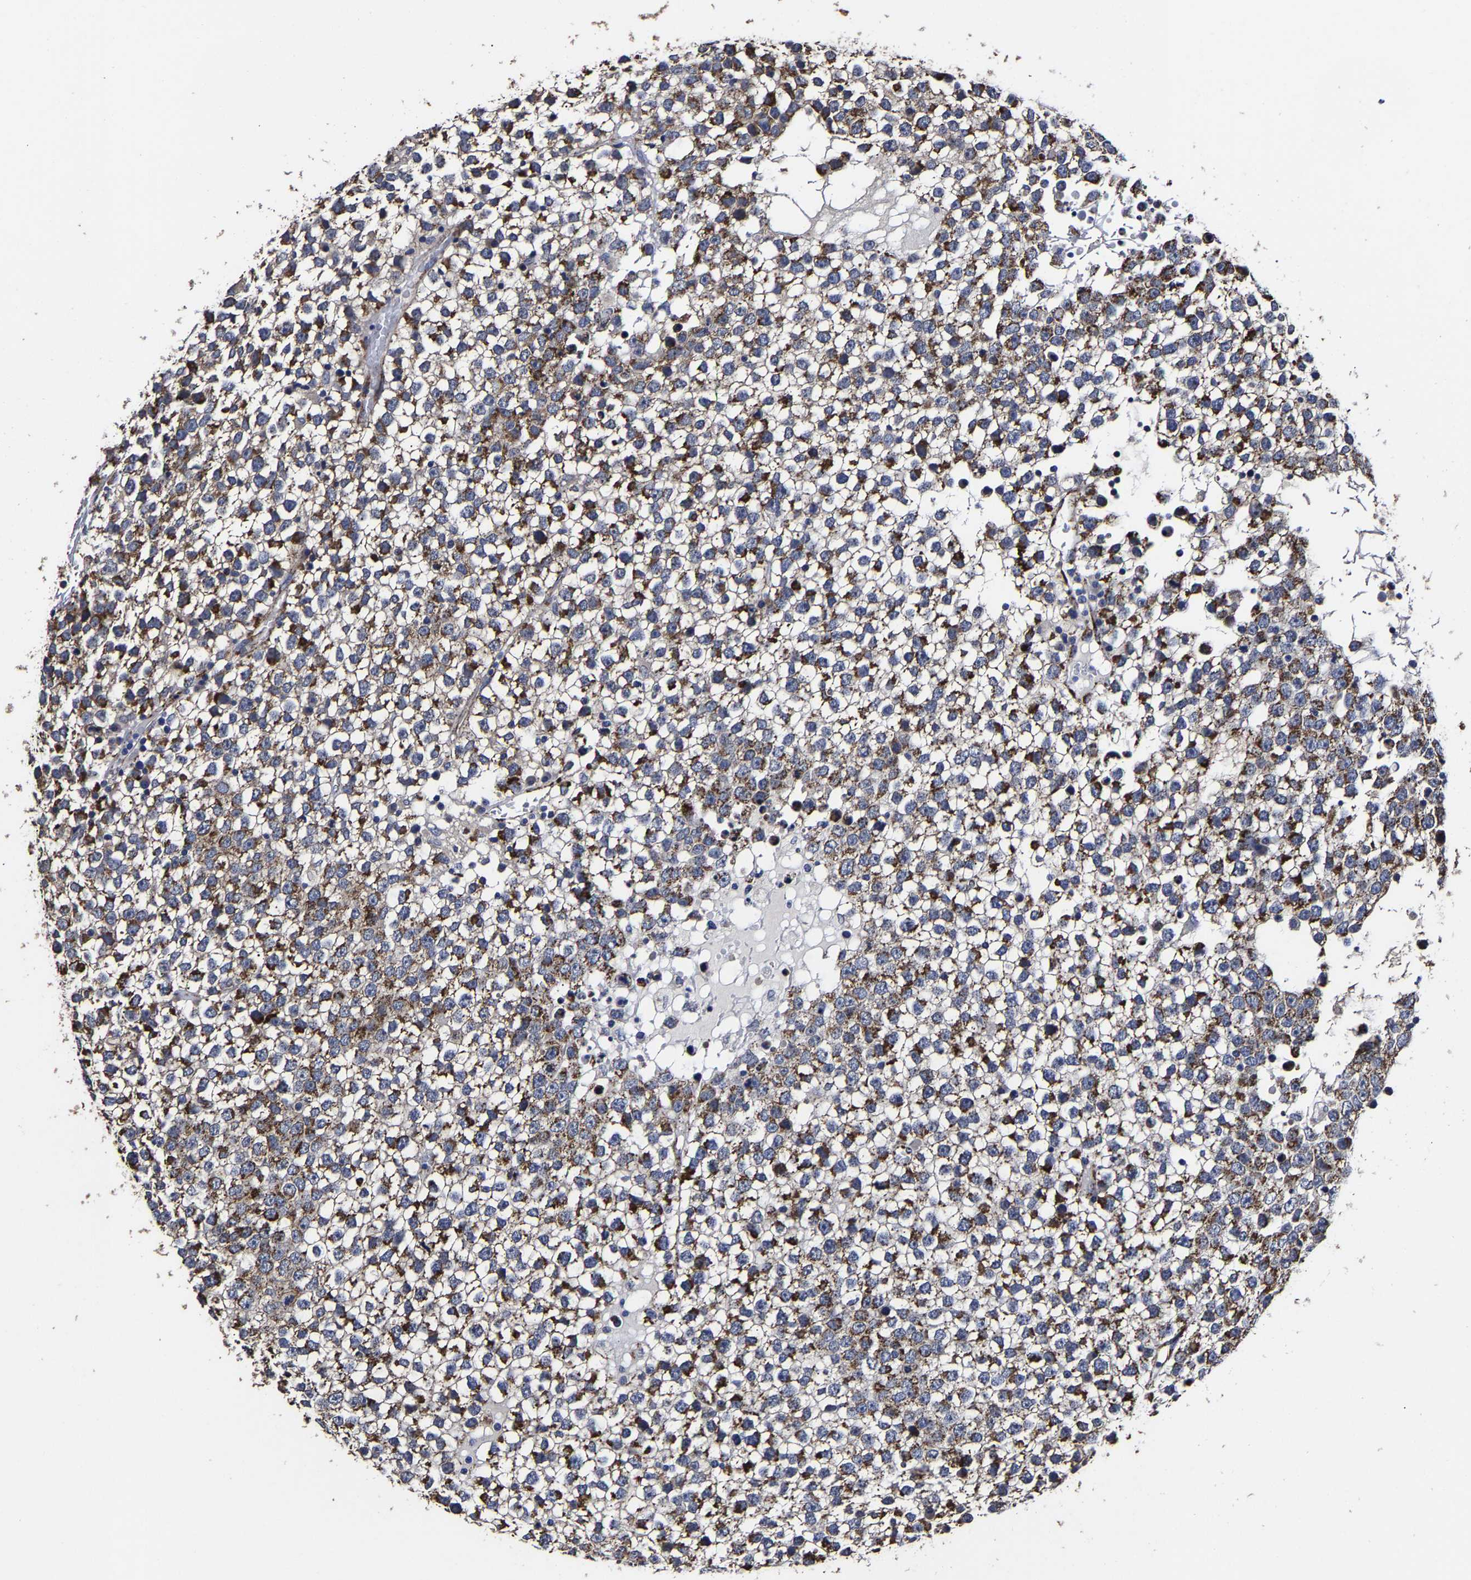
{"staining": {"intensity": "moderate", "quantity": ">75%", "location": "cytoplasmic/membranous"}, "tissue": "testis cancer", "cell_type": "Tumor cells", "image_type": "cancer", "snomed": [{"axis": "morphology", "description": "Seminoma, NOS"}, {"axis": "topography", "description": "Testis"}], "caption": "Immunohistochemical staining of seminoma (testis) displays medium levels of moderate cytoplasmic/membranous expression in about >75% of tumor cells.", "gene": "AASS", "patient": {"sex": "male", "age": 65}}